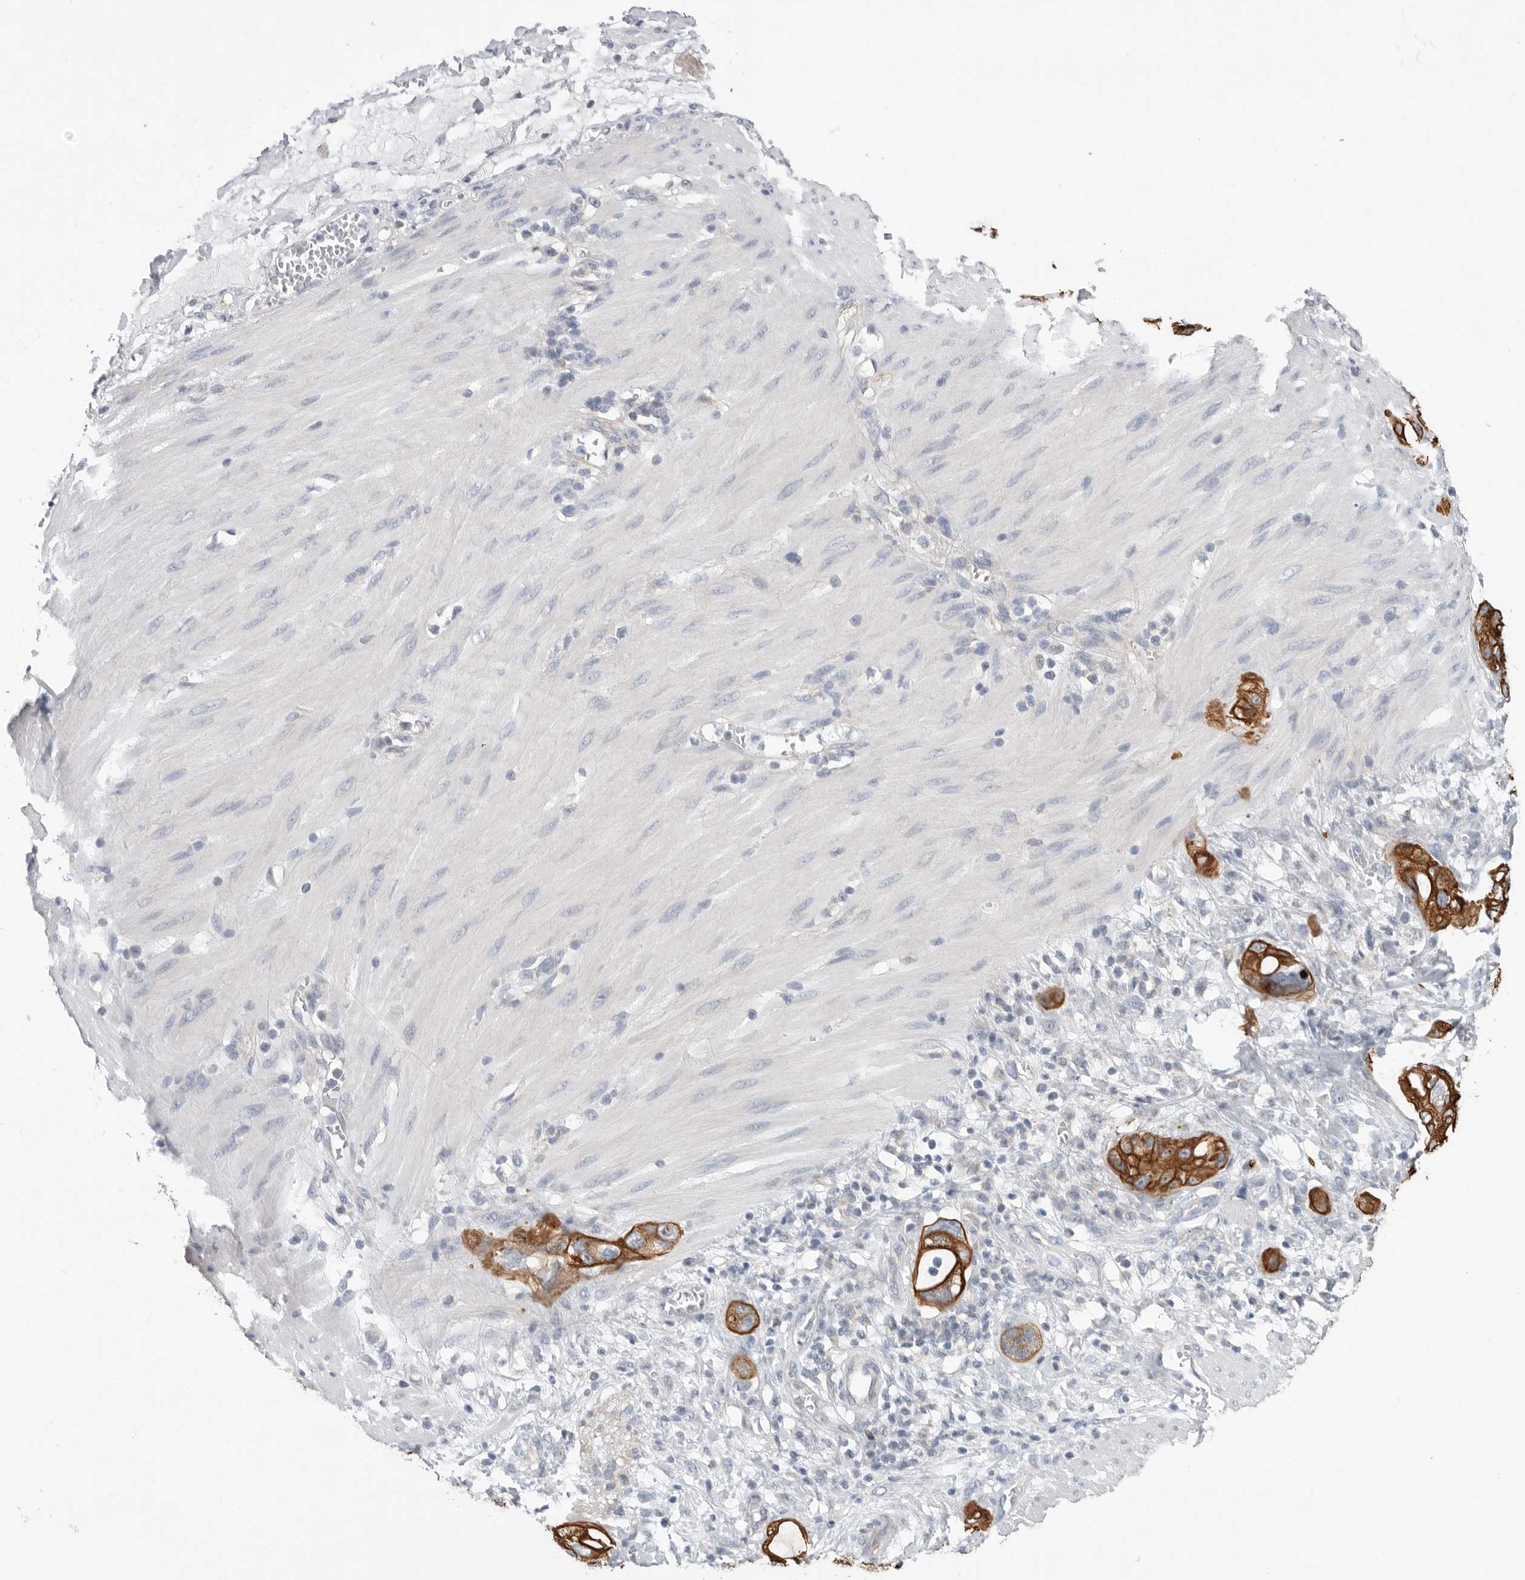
{"staining": {"intensity": "strong", "quantity": ">75%", "location": "cytoplasmic/membranous"}, "tissue": "stomach cancer", "cell_type": "Tumor cells", "image_type": "cancer", "snomed": [{"axis": "morphology", "description": "Adenocarcinoma, NOS"}, {"axis": "topography", "description": "Stomach"}, {"axis": "topography", "description": "Stomach, lower"}], "caption": "Stomach cancer (adenocarcinoma) stained with a protein marker shows strong staining in tumor cells.", "gene": "MTFR1L", "patient": {"sex": "female", "age": 48}}